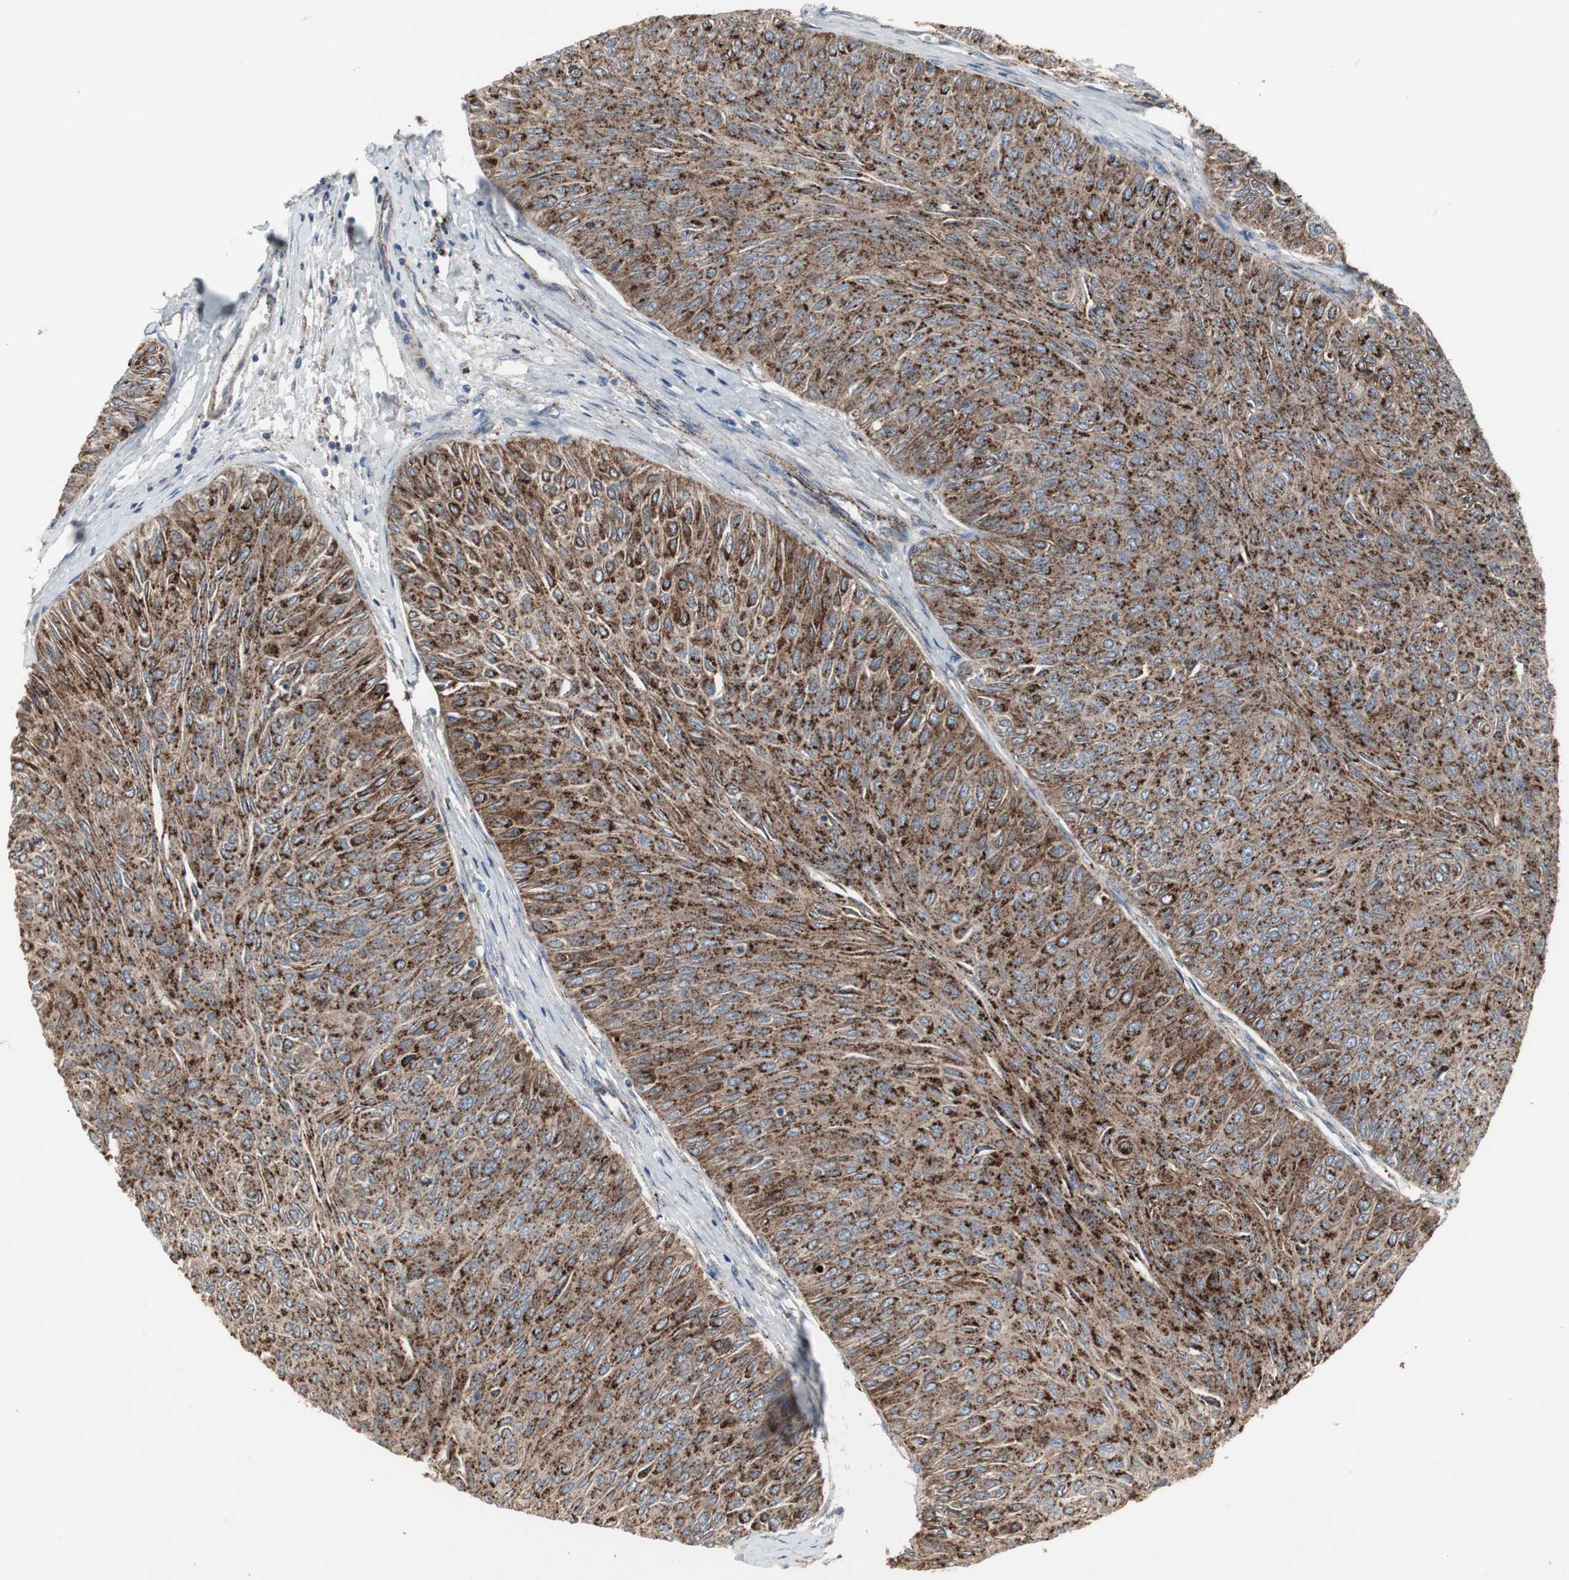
{"staining": {"intensity": "strong", "quantity": ">75%", "location": "cytoplasmic/membranous"}, "tissue": "urothelial cancer", "cell_type": "Tumor cells", "image_type": "cancer", "snomed": [{"axis": "morphology", "description": "Urothelial carcinoma, Low grade"}, {"axis": "topography", "description": "Urinary bladder"}], "caption": "About >75% of tumor cells in low-grade urothelial carcinoma show strong cytoplasmic/membranous protein staining as visualized by brown immunohistochemical staining.", "gene": "GBA1", "patient": {"sex": "male", "age": 78}}